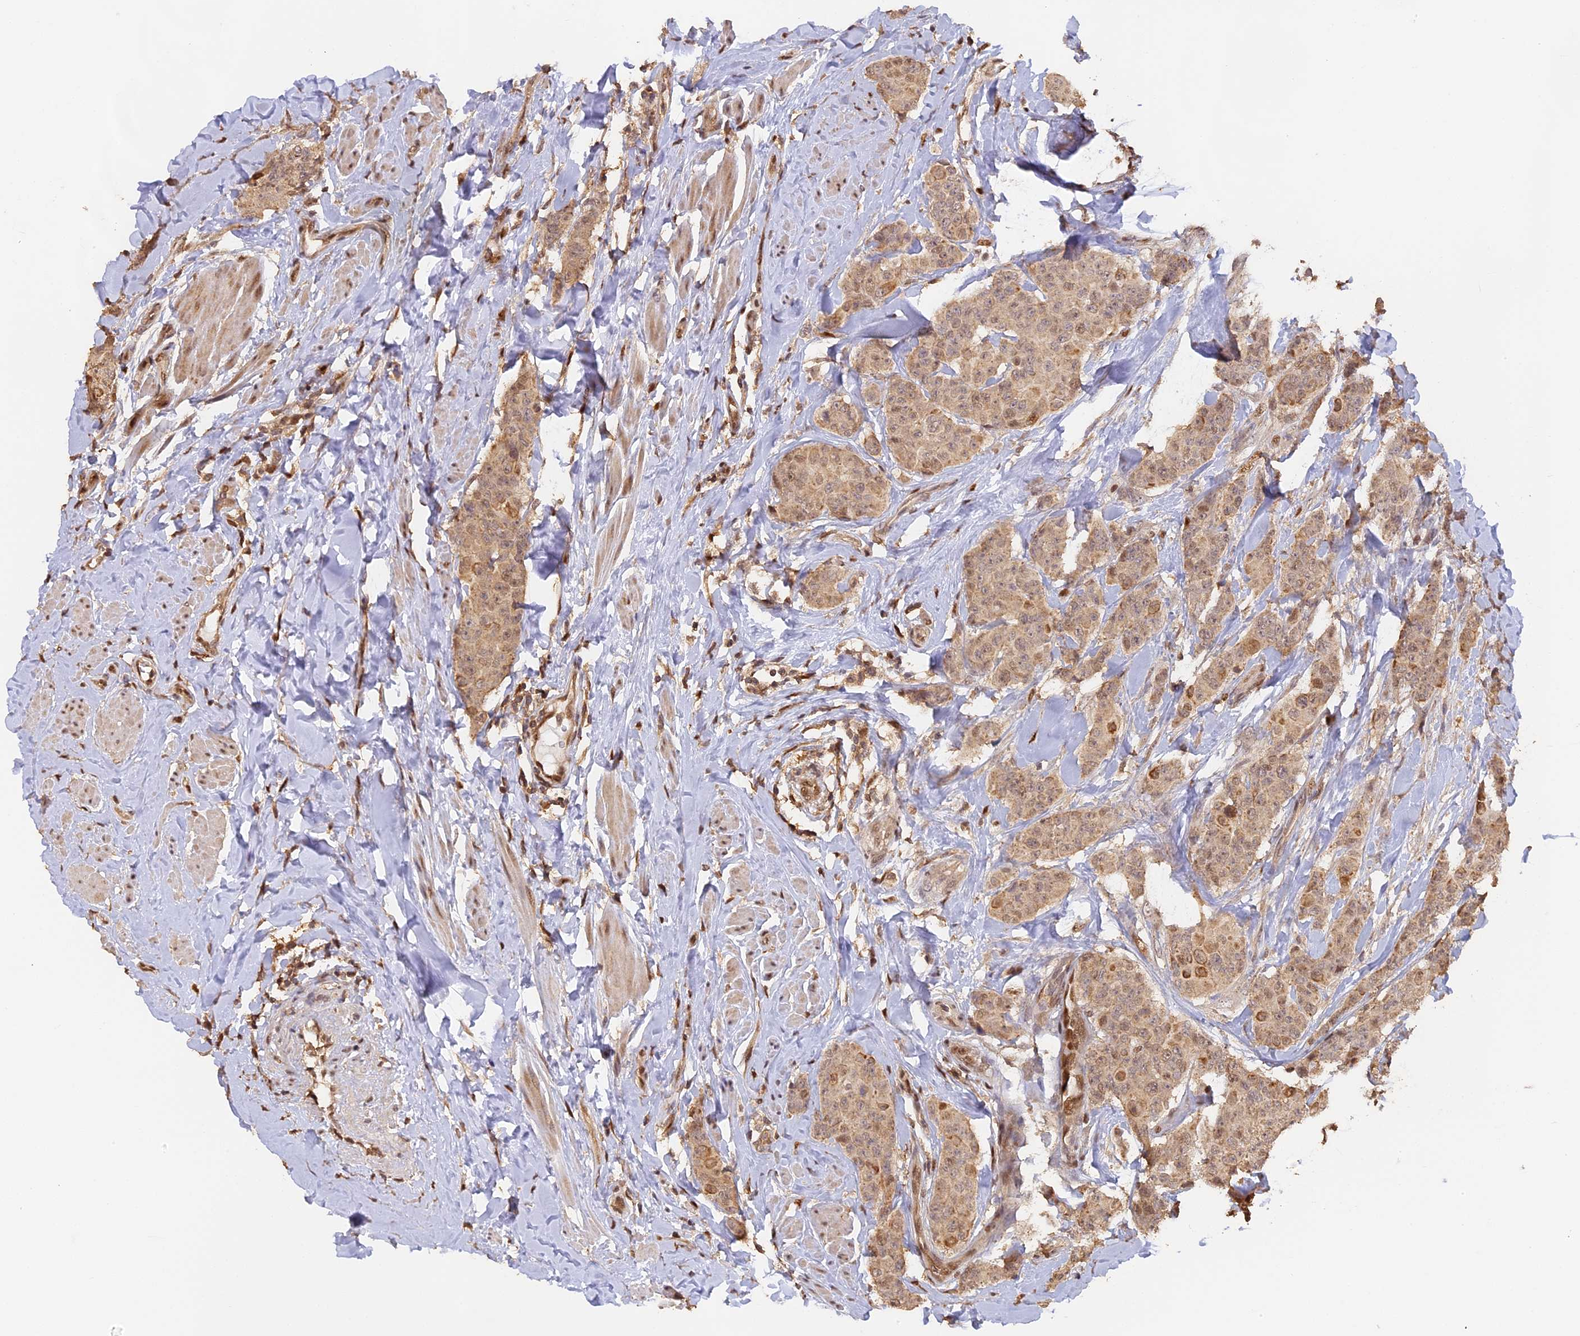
{"staining": {"intensity": "weak", "quantity": ">75%", "location": "cytoplasmic/membranous,nuclear"}, "tissue": "breast cancer", "cell_type": "Tumor cells", "image_type": "cancer", "snomed": [{"axis": "morphology", "description": "Duct carcinoma"}, {"axis": "topography", "description": "Breast"}], "caption": "IHC (DAB (3,3'-diaminobenzidine)) staining of breast cancer exhibits weak cytoplasmic/membranous and nuclear protein staining in about >75% of tumor cells.", "gene": "MYBL2", "patient": {"sex": "female", "age": 40}}